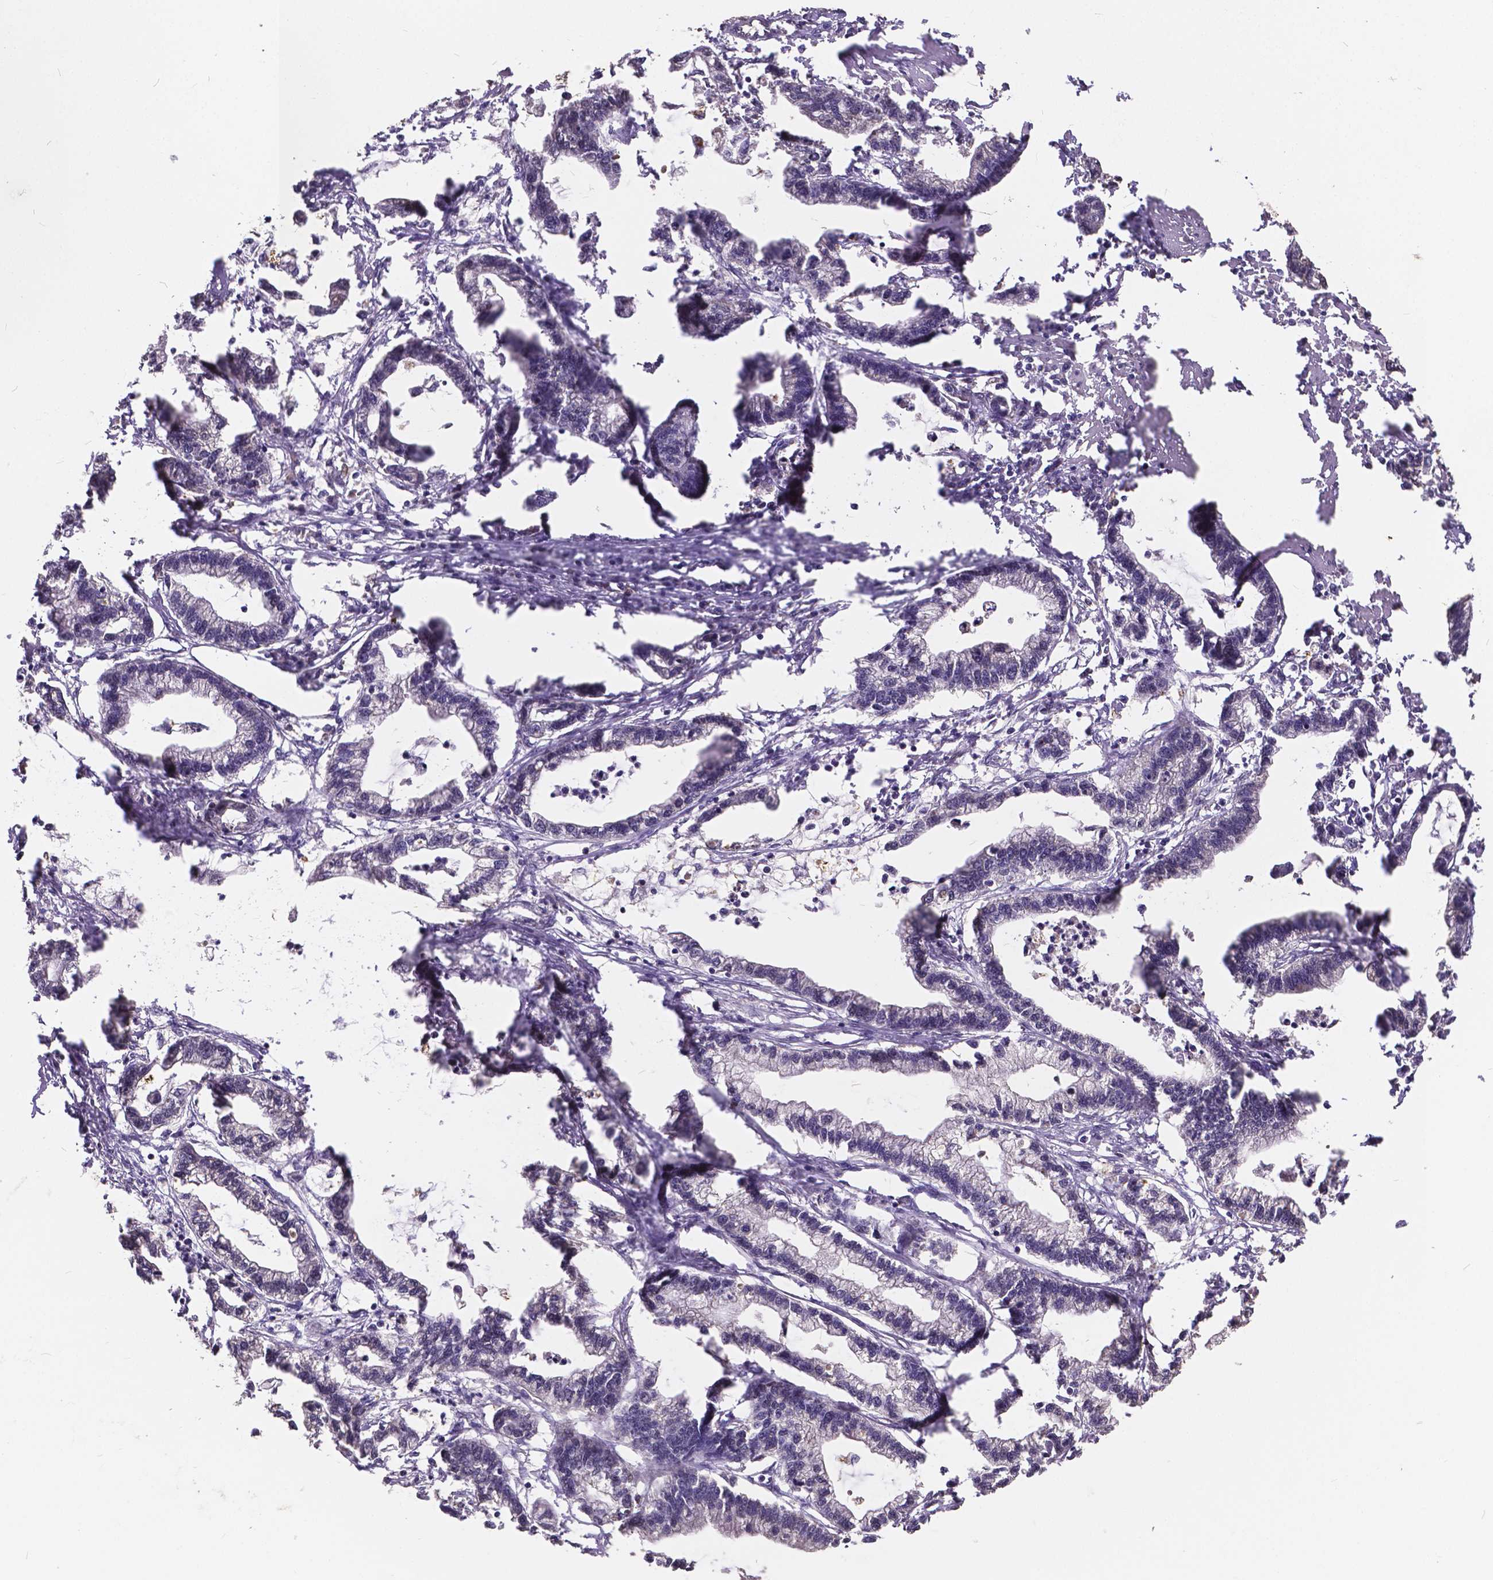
{"staining": {"intensity": "negative", "quantity": "none", "location": "none"}, "tissue": "stomach cancer", "cell_type": "Tumor cells", "image_type": "cancer", "snomed": [{"axis": "morphology", "description": "Adenocarcinoma, NOS"}, {"axis": "topography", "description": "Stomach"}], "caption": "The micrograph exhibits no significant positivity in tumor cells of adenocarcinoma (stomach).", "gene": "CTNNA2", "patient": {"sex": "male", "age": 83}}